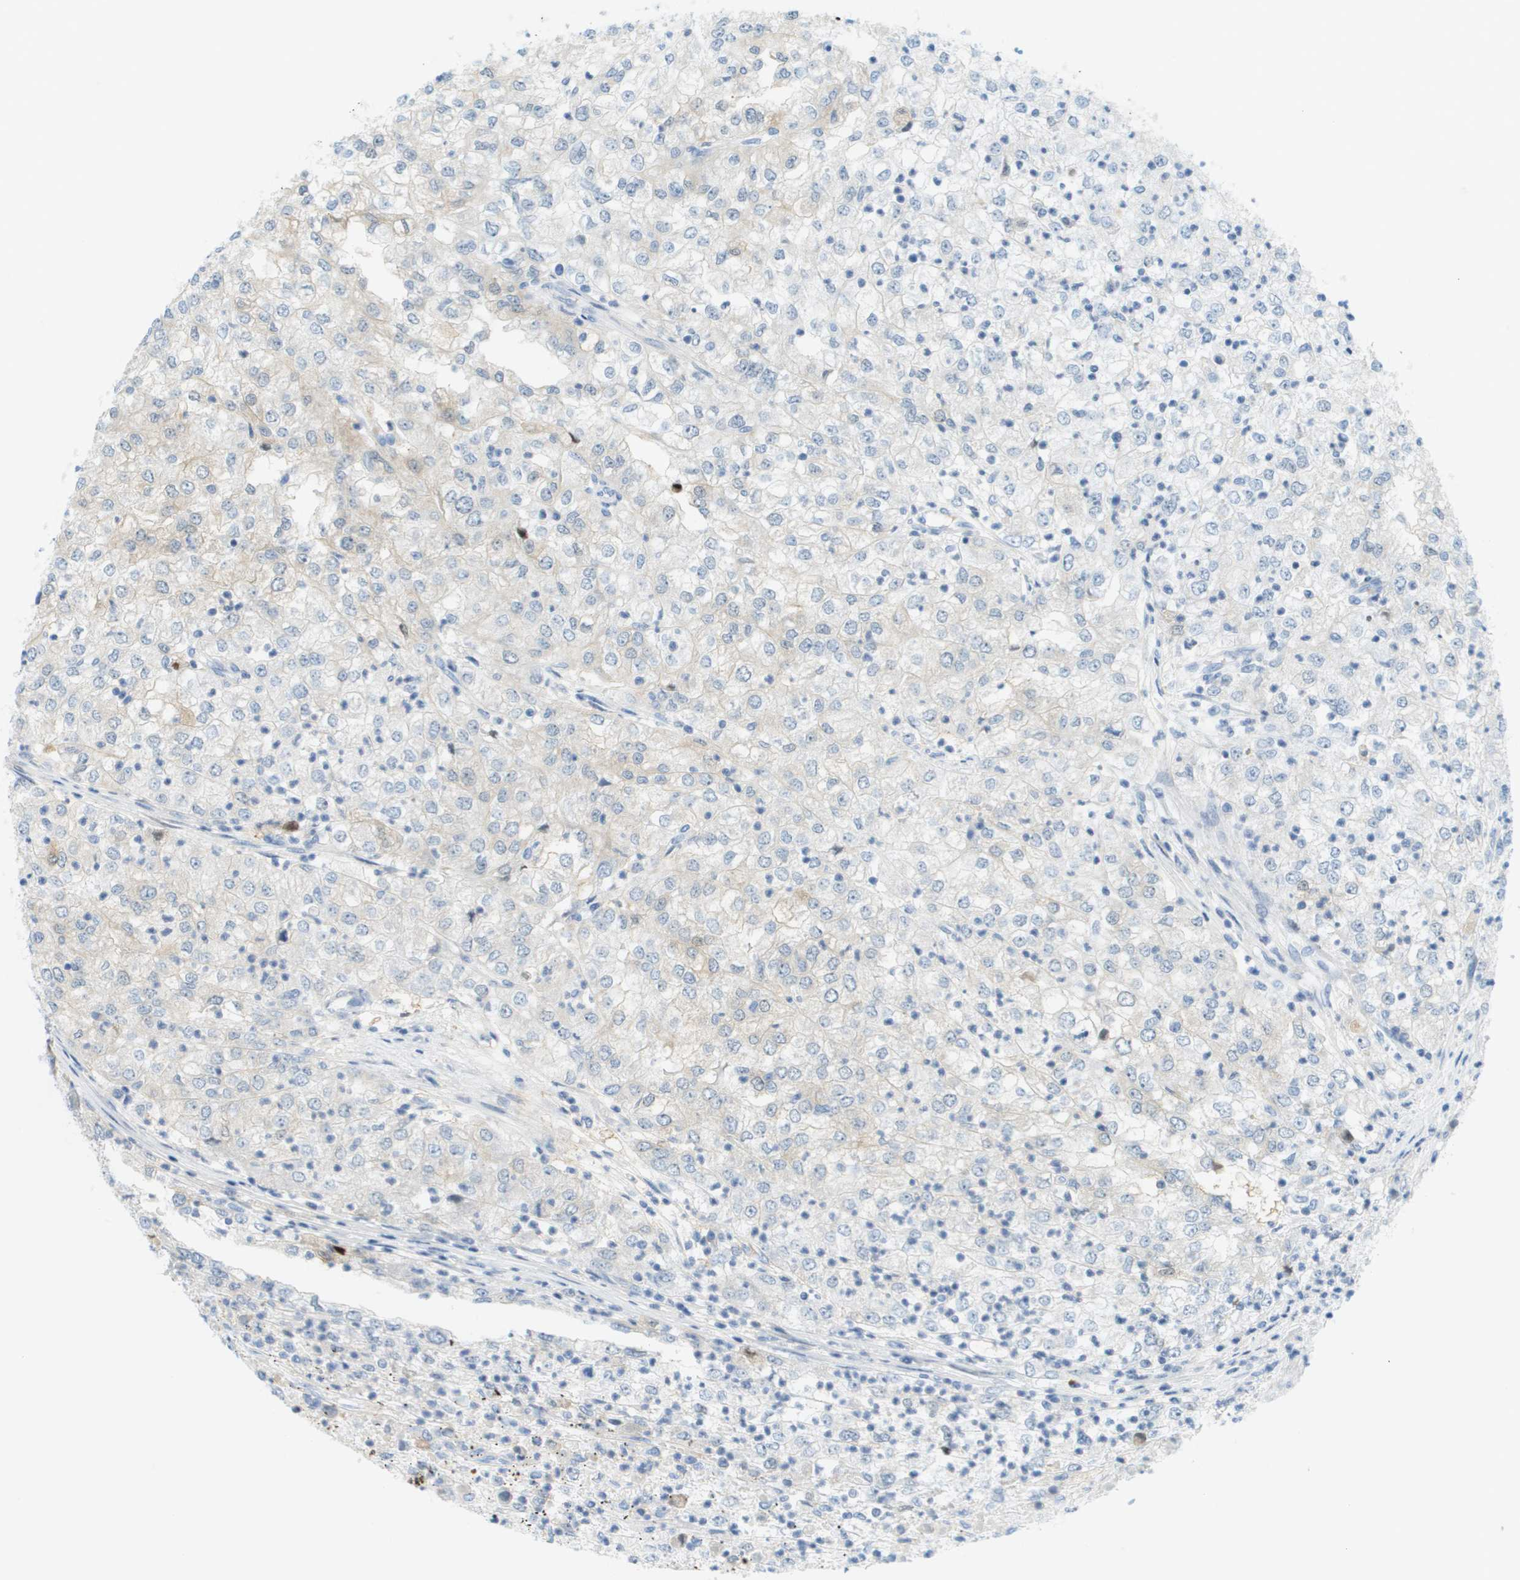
{"staining": {"intensity": "negative", "quantity": "none", "location": "none"}, "tissue": "renal cancer", "cell_type": "Tumor cells", "image_type": "cancer", "snomed": [{"axis": "morphology", "description": "Adenocarcinoma, NOS"}, {"axis": "topography", "description": "Kidney"}], "caption": "This is an IHC photomicrograph of renal cancer (adenocarcinoma). There is no positivity in tumor cells.", "gene": "CUL9", "patient": {"sex": "female", "age": 54}}